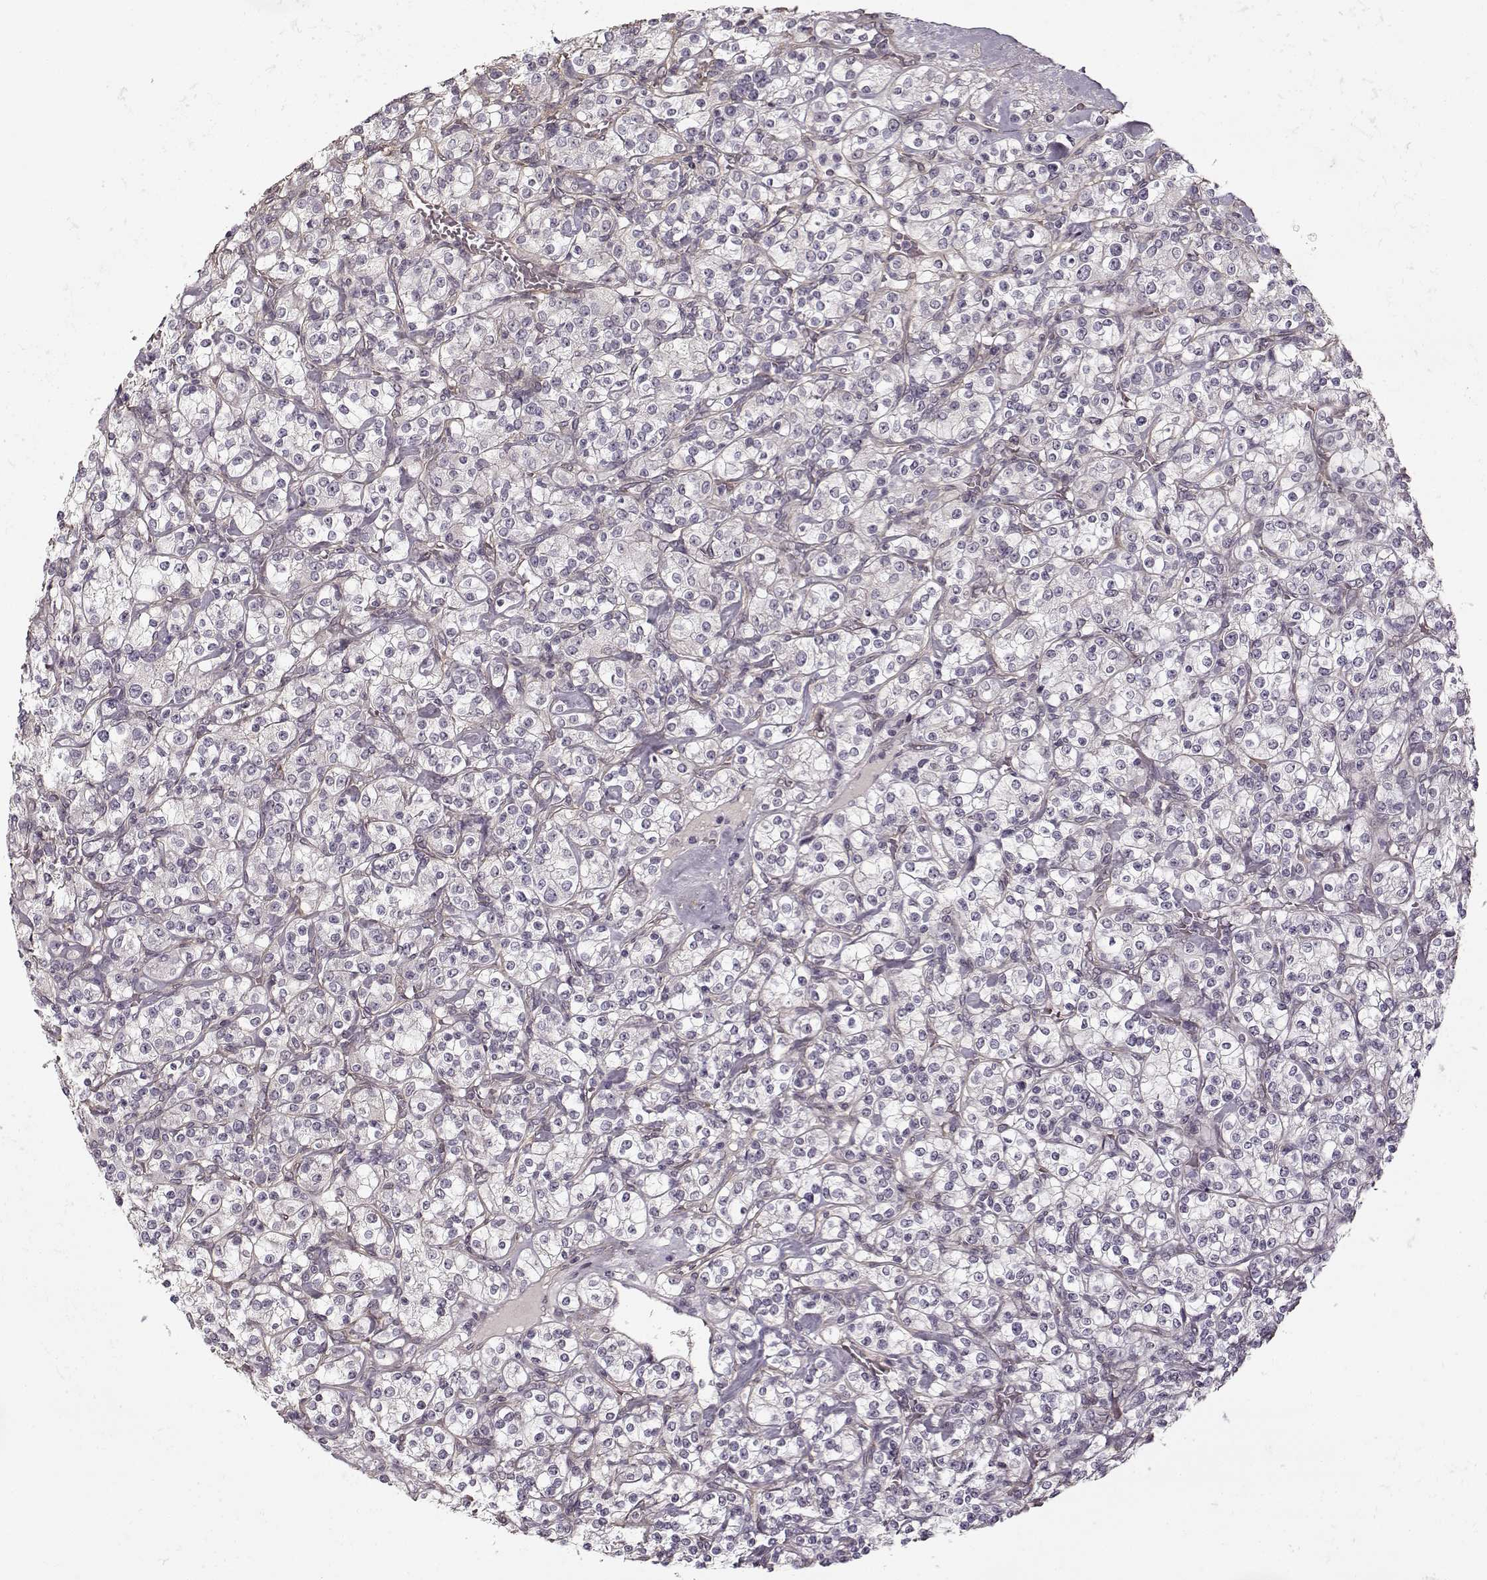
{"staining": {"intensity": "negative", "quantity": "none", "location": "none"}, "tissue": "renal cancer", "cell_type": "Tumor cells", "image_type": "cancer", "snomed": [{"axis": "morphology", "description": "Adenocarcinoma, NOS"}, {"axis": "topography", "description": "Kidney"}], "caption": "Tumor cells show no significant positivity in renal cancer.", "gene": "LAMB2", "patient": {"sex": "male", "age": 77}}